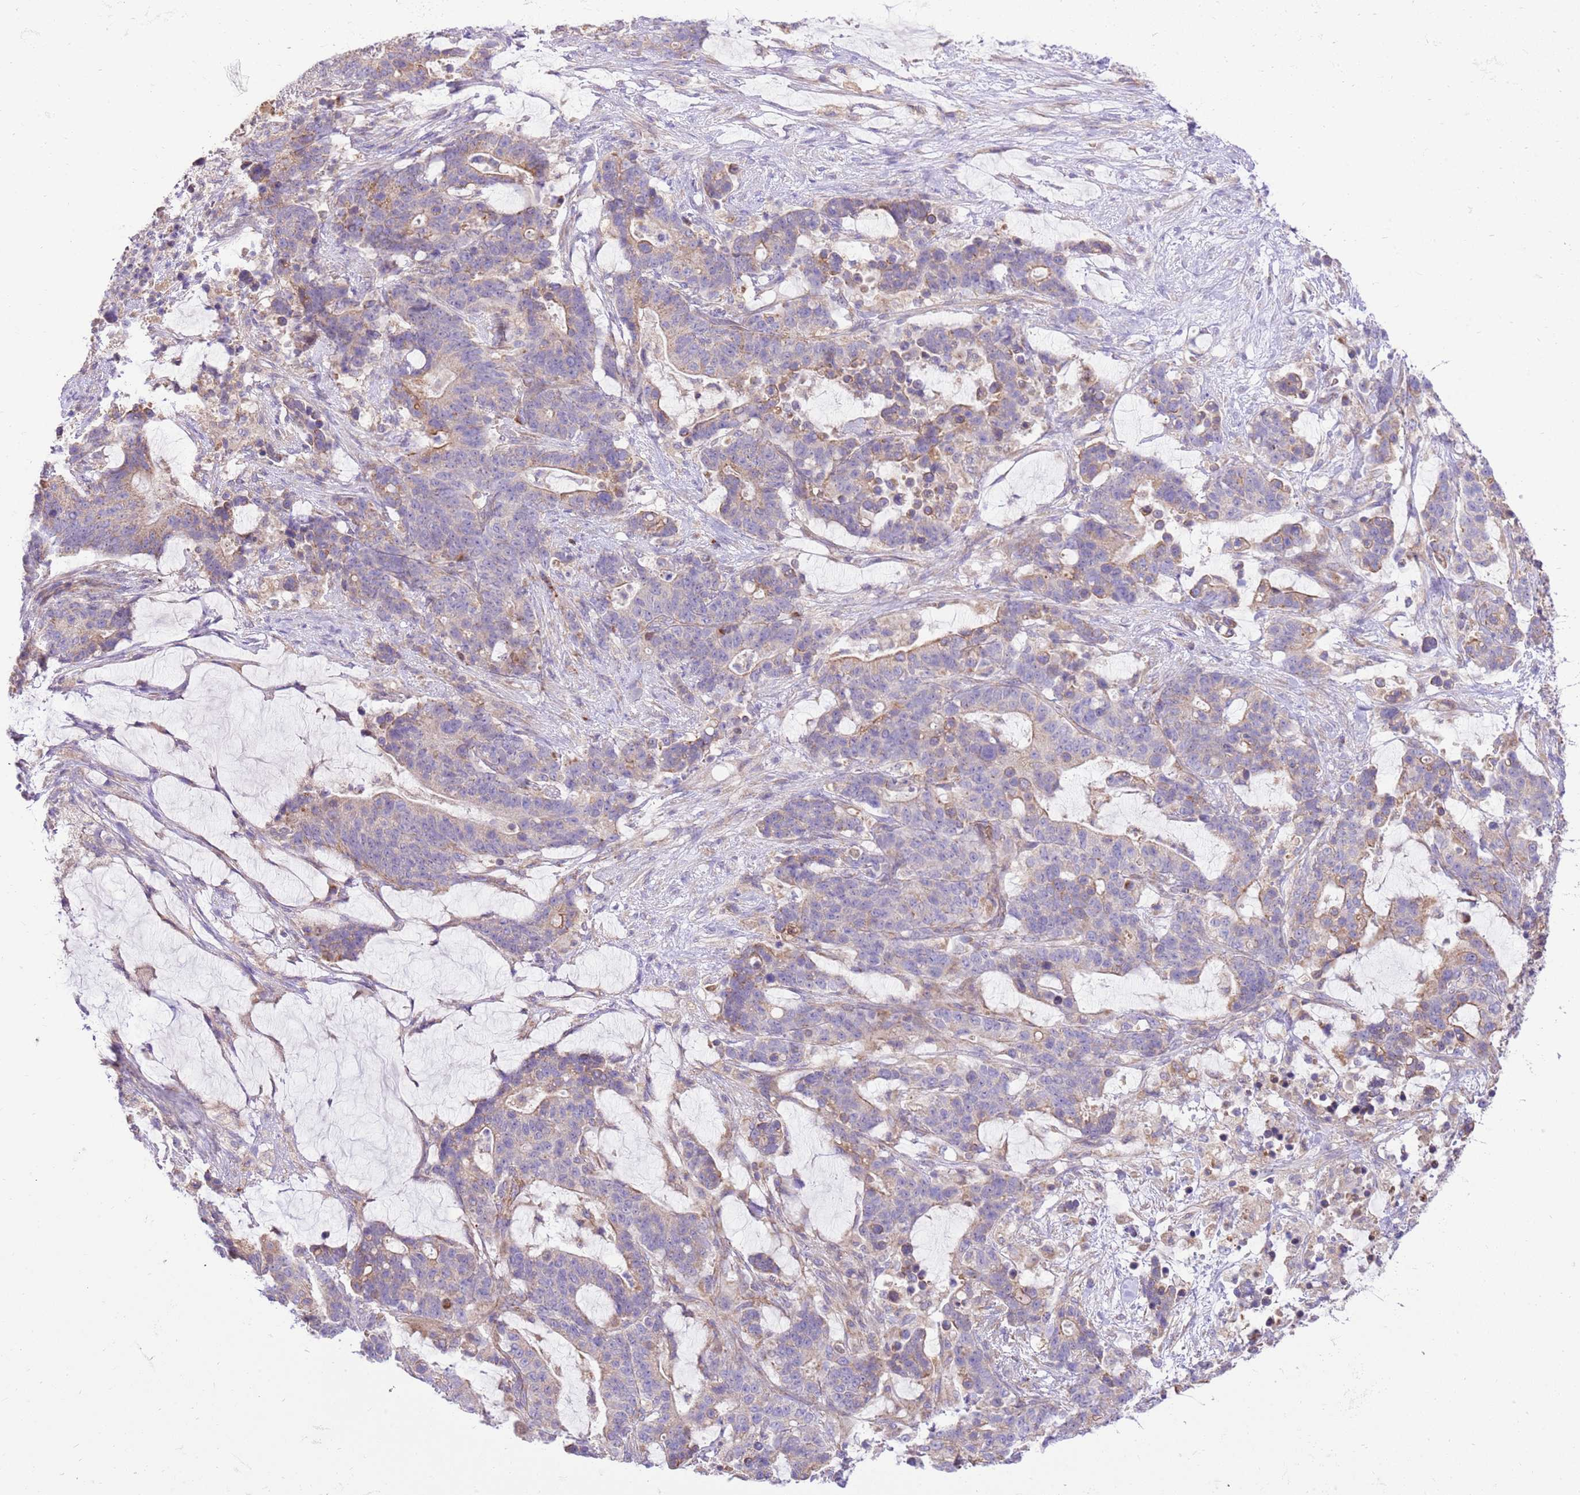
{"staining": {"intensity": "moderate", "quantity": "<25%", "location": "cytoplasmic/membranous"}, "tissue": "stomach cancer", "cell_type": "Tumor cells", "image_type": "cancer", "snomed": [{"axis": "morphology", "description": "Normal tissue, NOS"}, {"axis": "morphology", "description": "Adenocarcinoma, NOS"}, {"axis": "topography", "description": "Stomach"}], "caption": "Immunohistochemical staining of stomach adenocarcinoma shows low levels of moderate cytoplasmic/membranous protein positivity in approximately <25% of tumor cells. Nuclei are stained in blue.", "gene": "SPATA2L", "patient": {"sex": "female", "age": 64}}